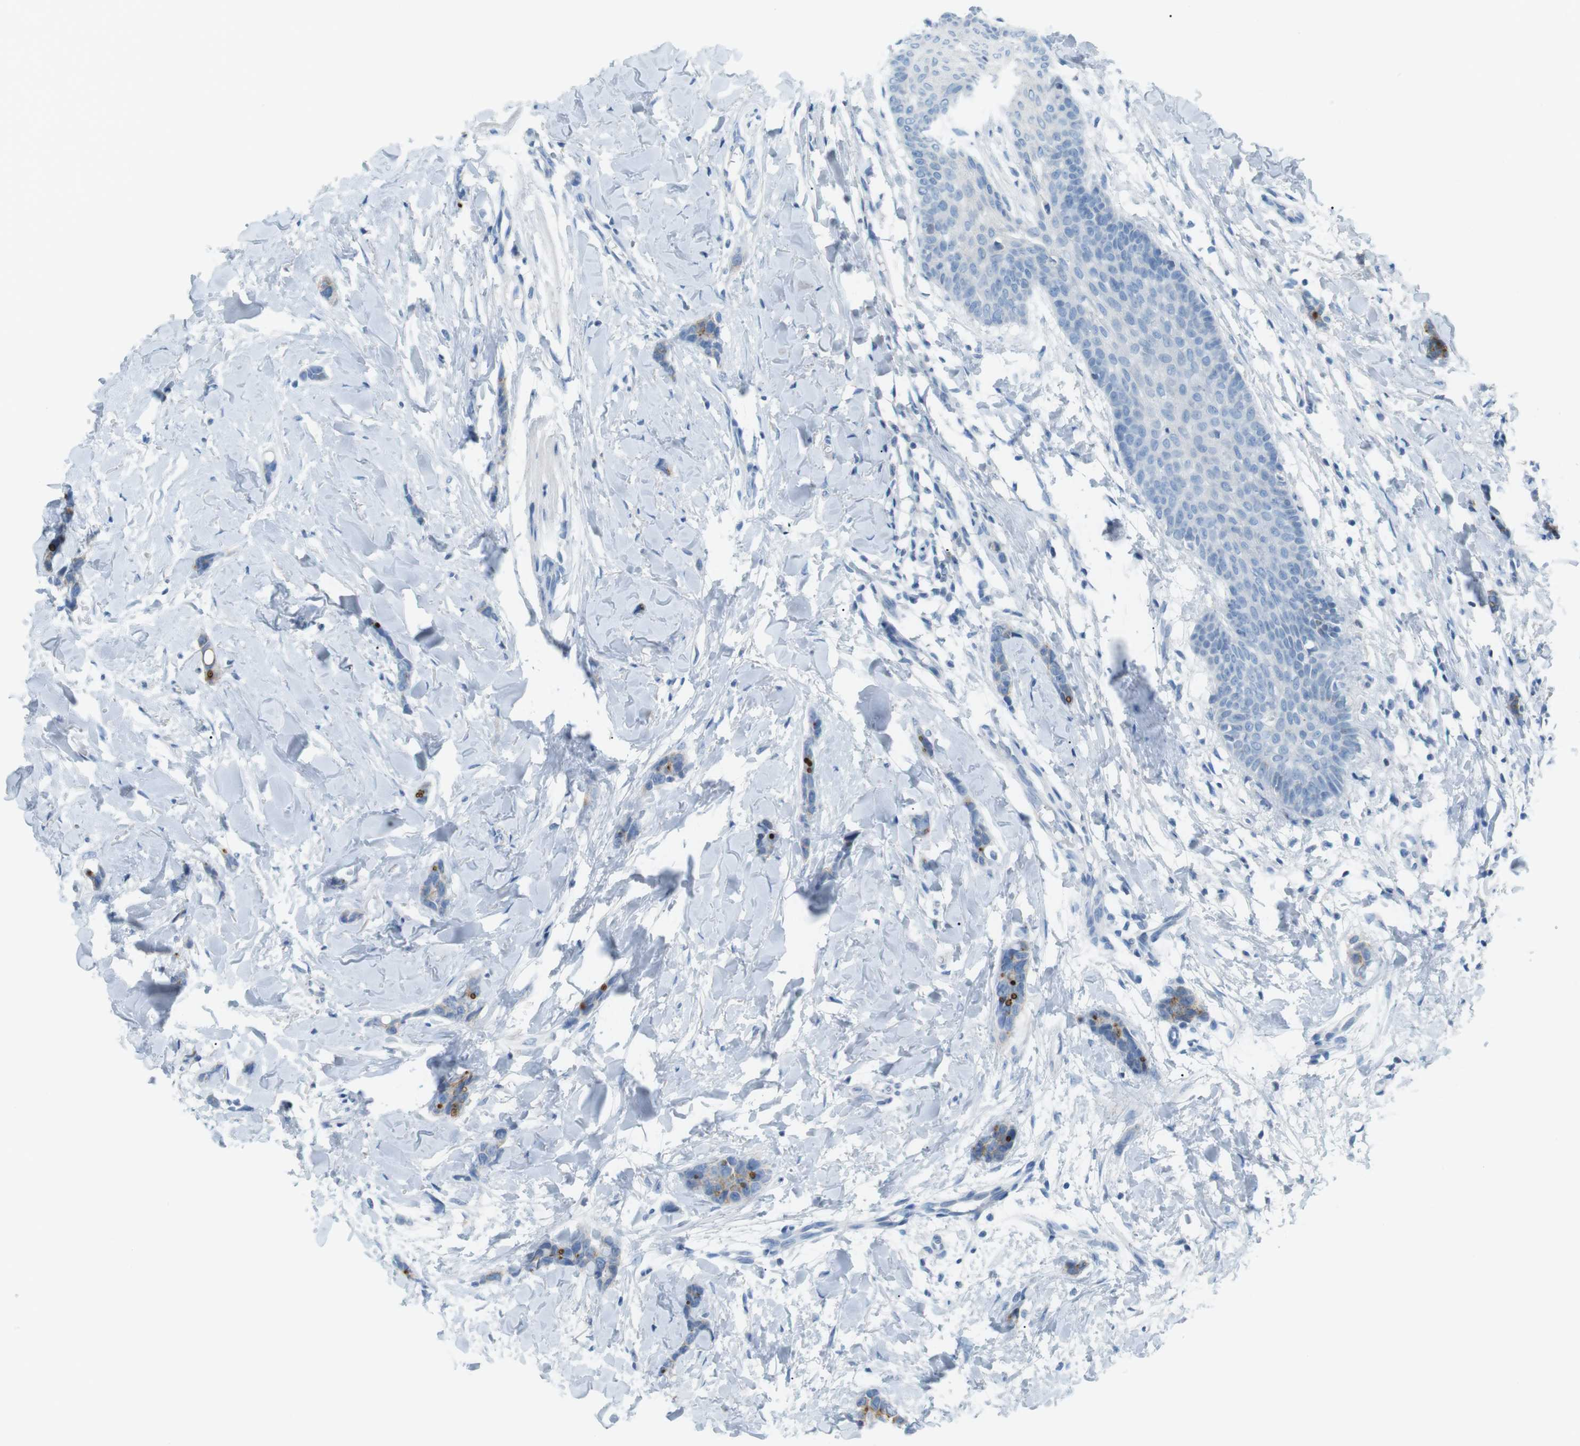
{"staining": {"intensity": "strong", "quantity": "<25%", "location": "cytoplasmic/membranous"}, "tissue": "breast cancer", "cell_type": "Tumor cells", "image_type": "cancer", "snomed": [{"axis": "morphology", "description": "Lobular carcinoma"}, {"axis": "topography", "description": "Skin"}, {"axis": "topography", "description": "Breast"}], "caption": "Breast cancer (lobular carcinoma) tissue shows strong cytoplasmic/membranous positivity in approximately <25% of tumor cells (Stains: DAB in brown, nuclei in blue, Microscopy: brightfield microscopy at high magnification).", "gene": "AZGP1", "patient": {"sex": "female", "age": 46}}